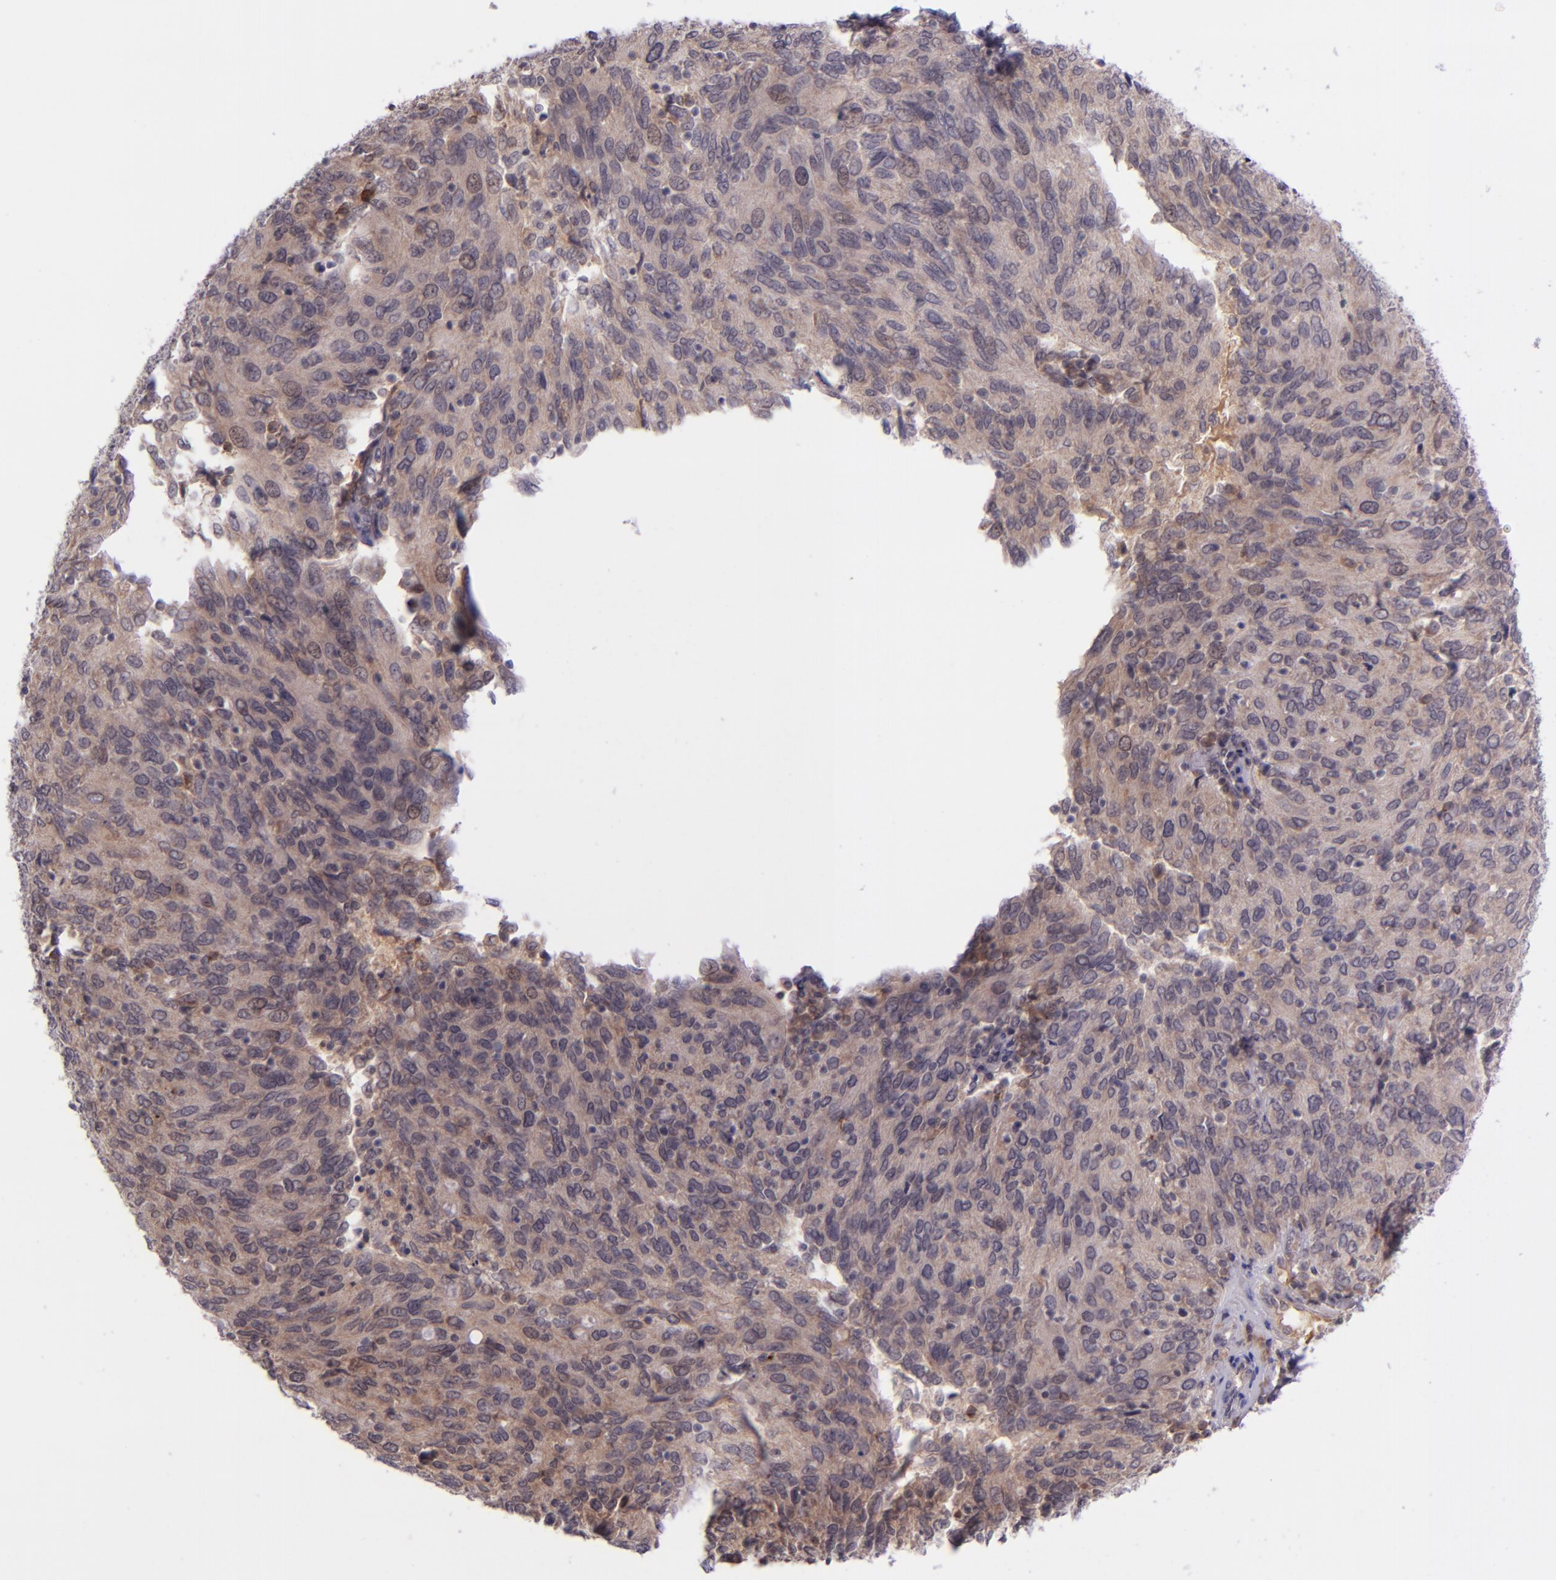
{"staining": {"intensity": "weak", "quantity": ">75%", "location": "cytoplasmic/membranous"}, "tissue": "ovarian cancer", "cell_type": "Tumor cells", "image_type": "cancer", "snomed": [{"axis": "morphology", "description": "Carcinoma, endometroid"}, {"axis": "topography", "description": "Ovary"}], "caption": "This micrograph displays IHC staining of ovarian cancer, with low weak cytoplasmic/membranous expression in approximately >75% of tumor cells.", "gene": "SELL", "patient": {"sex": "female", "age": 50}}